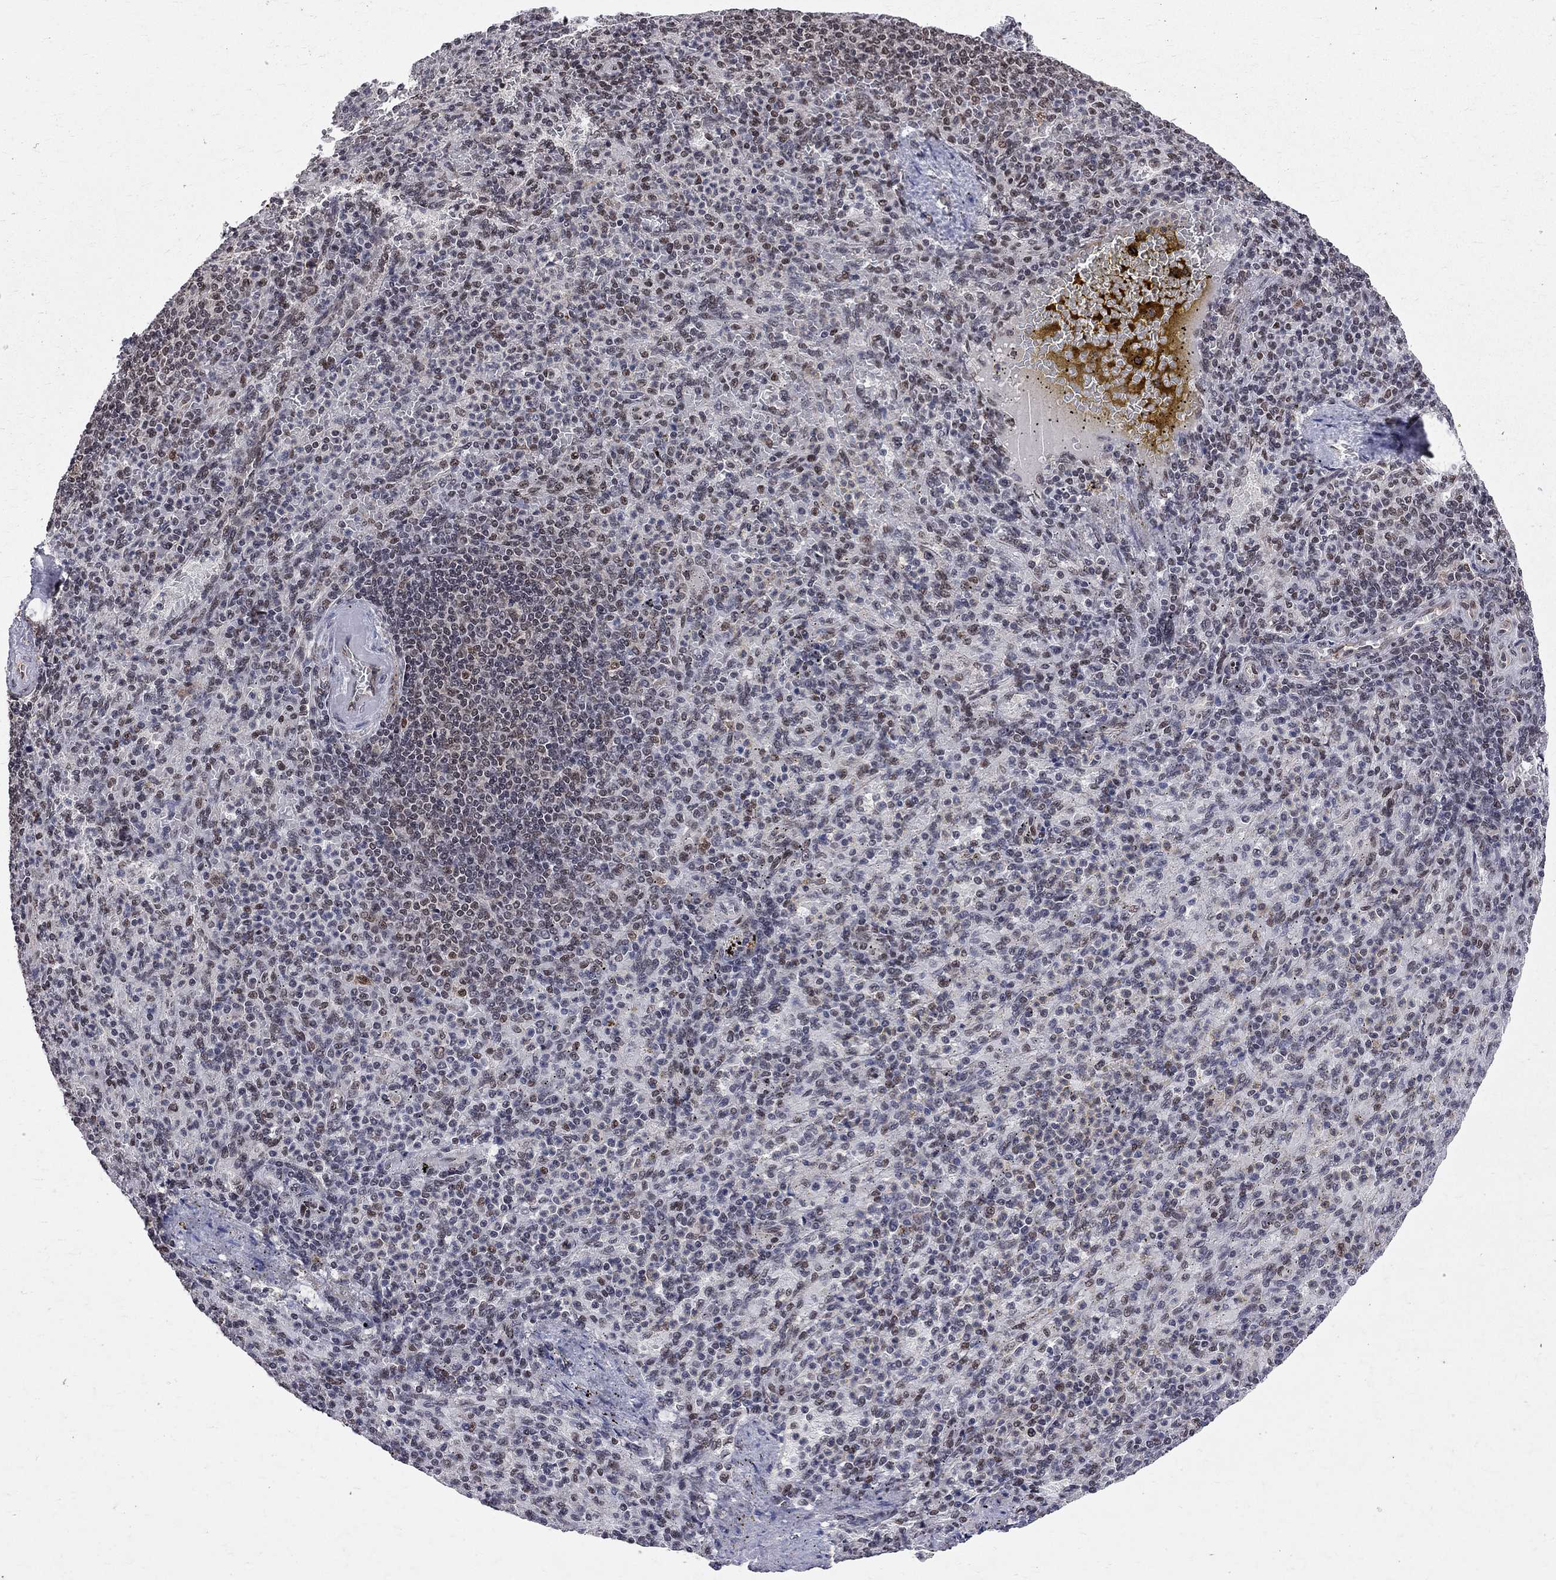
{"staining": {"intensity": "moderate", "quantity": "<25%", "location": "nuclear"}, "tissue": "spleen", "cell_type": "Cells in red pulp", "image_type": "normal", "snomed": [{"axis": "morphology", "description": "Normal tissue, NOS"}, {"axis": "topography", "description": "Spleen"}], "caption": "Immunohistochemical staining of normal spleen exhibits moderate nuclear protein positivity in approximately <25% of cells in red pulp.", "gene": "SAP30L", "patient": {"sex": "female", "age": 74}}